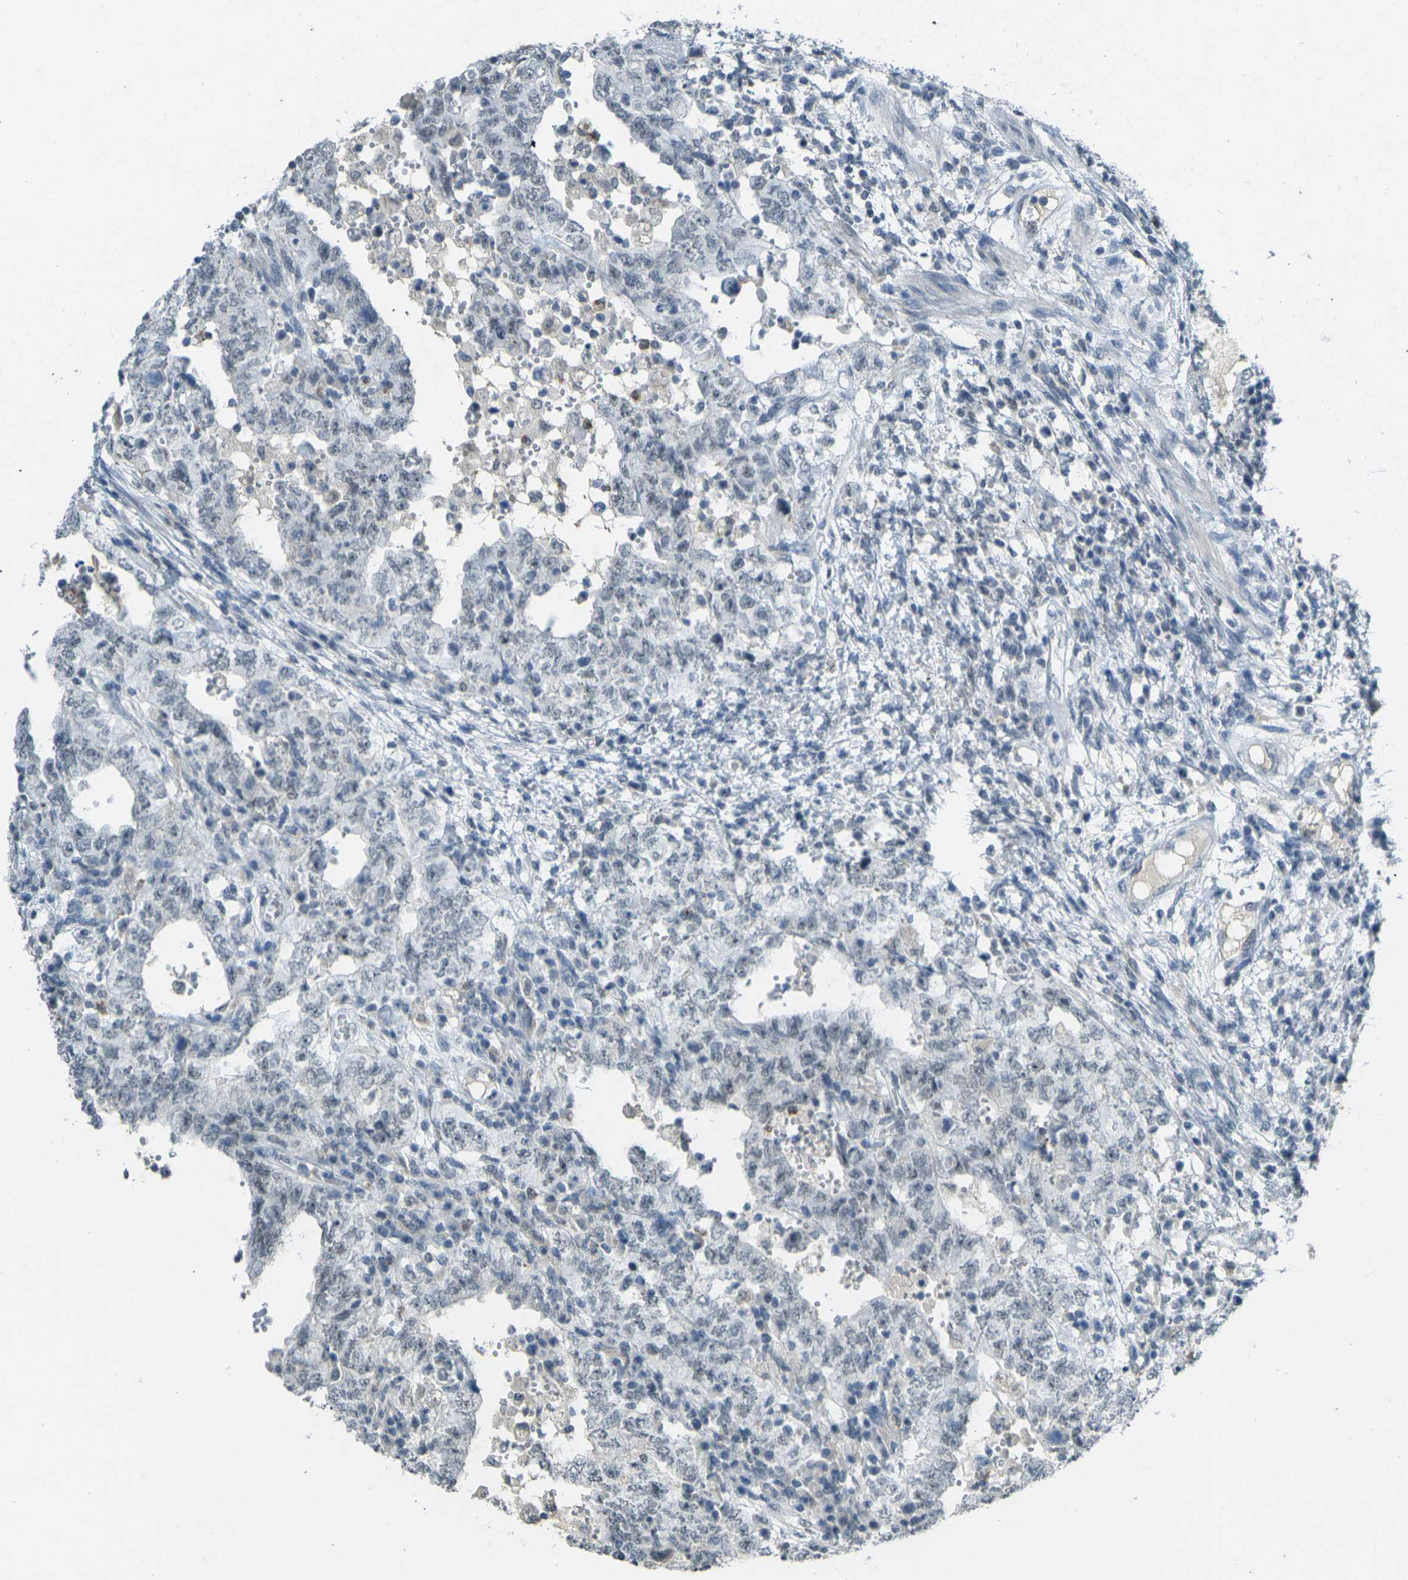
{"staining": {"intensity": "negative", "quantity": "none", "location": "none"}, "tissue": "testis cancer", "cell_type": "Tumor cells", "image_type": "cancer", "snomed": [{"axis": "morphology", "description": "Carcinoma, Embryonal, NOS"}, {"axis": "topography", "description": "Testis"}], "caption": "Human testis cancer (embryonal carcinoma) stained for a protein using immunohistochemistry shows no staining in tumor cells.", "gene": "SPTBN2", "patient": {"sex": "male", "age": 26}}